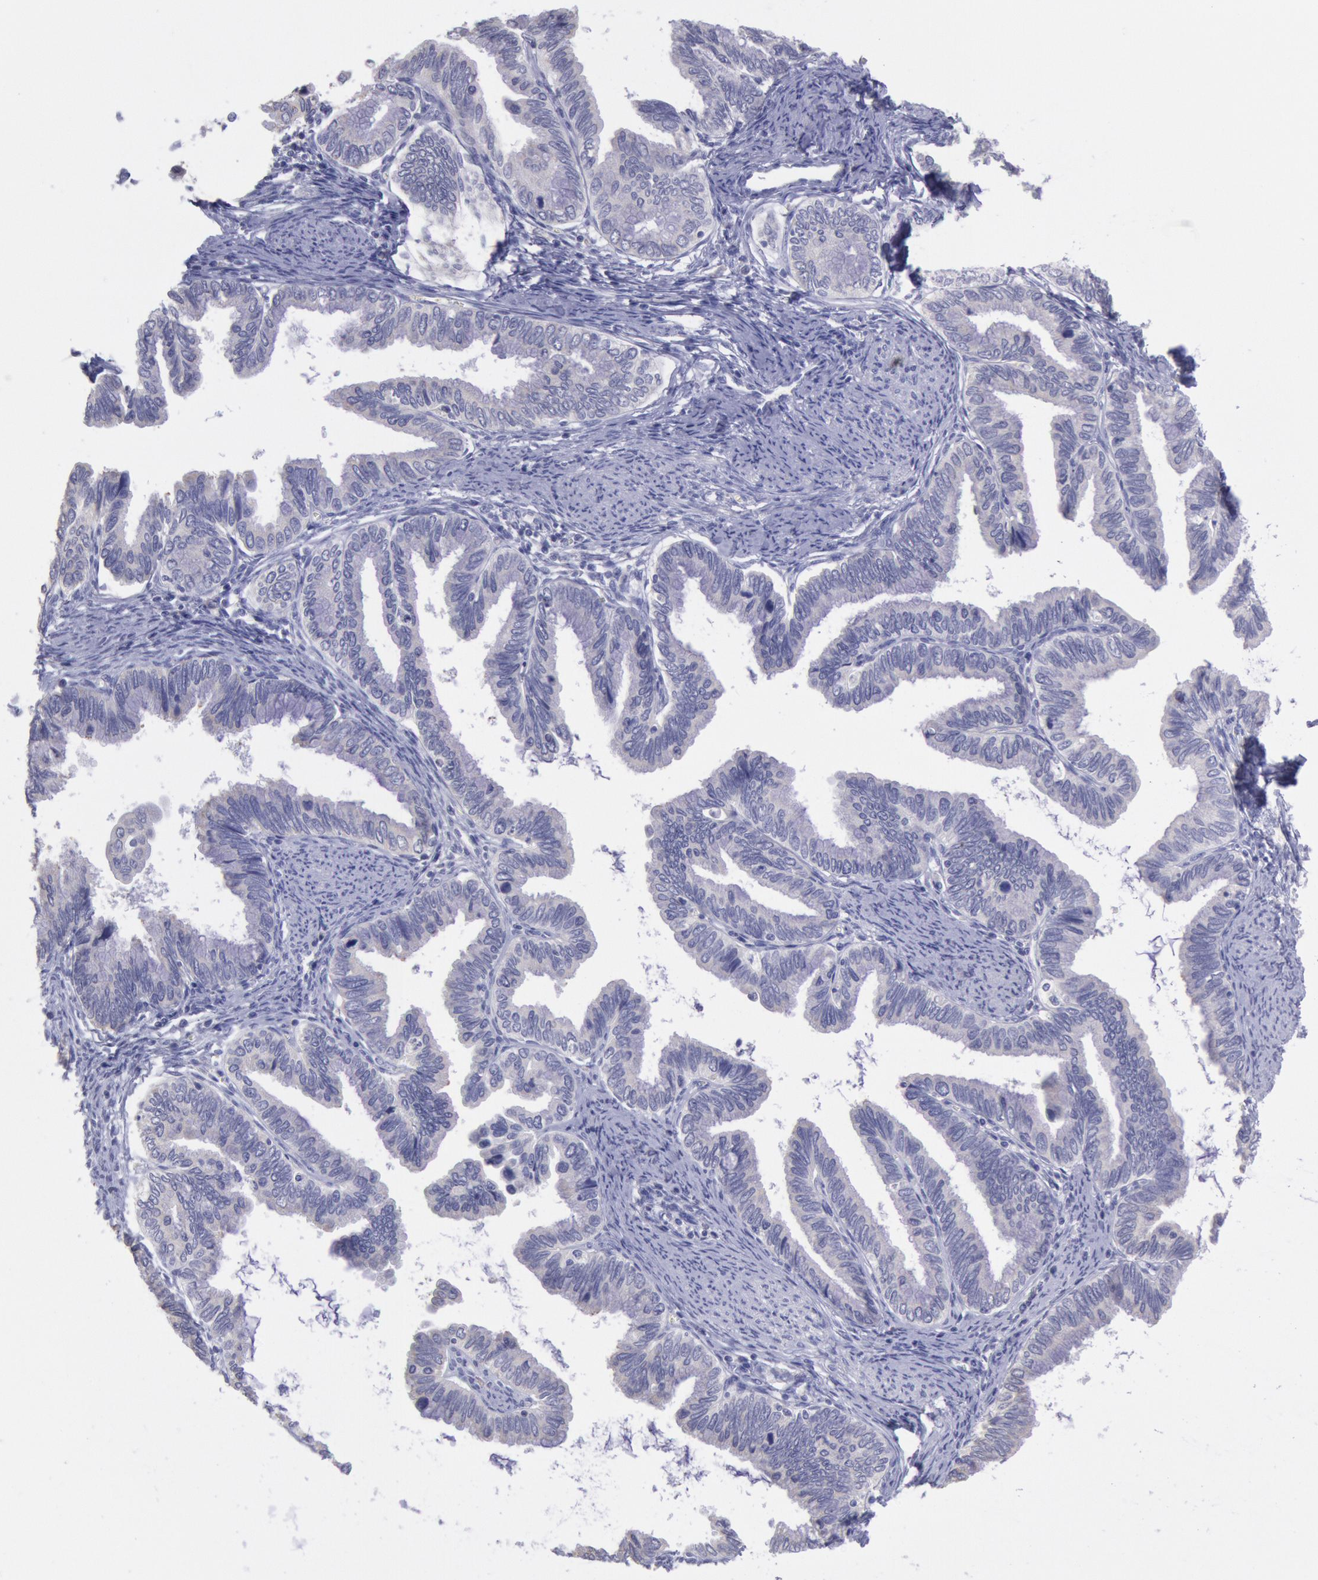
{"staining": {"intensity": "negative", "quantity": "none", "location": "none"}, "tissue": "cervical cancer", "cell_type": "Tumor cells", "image_type": "cancer", "snomed": [{"axis": "morphology", "description": "Adenocarcinoma, NOS"}, {"axis": "topography", "description": "Cervix"}], "caption": "This is an IHC micrograph of human cervical cancer. There is no positivity in tumor cells.", "gene": "MYH7", "patient": {"sex": "female", "age": 49}}